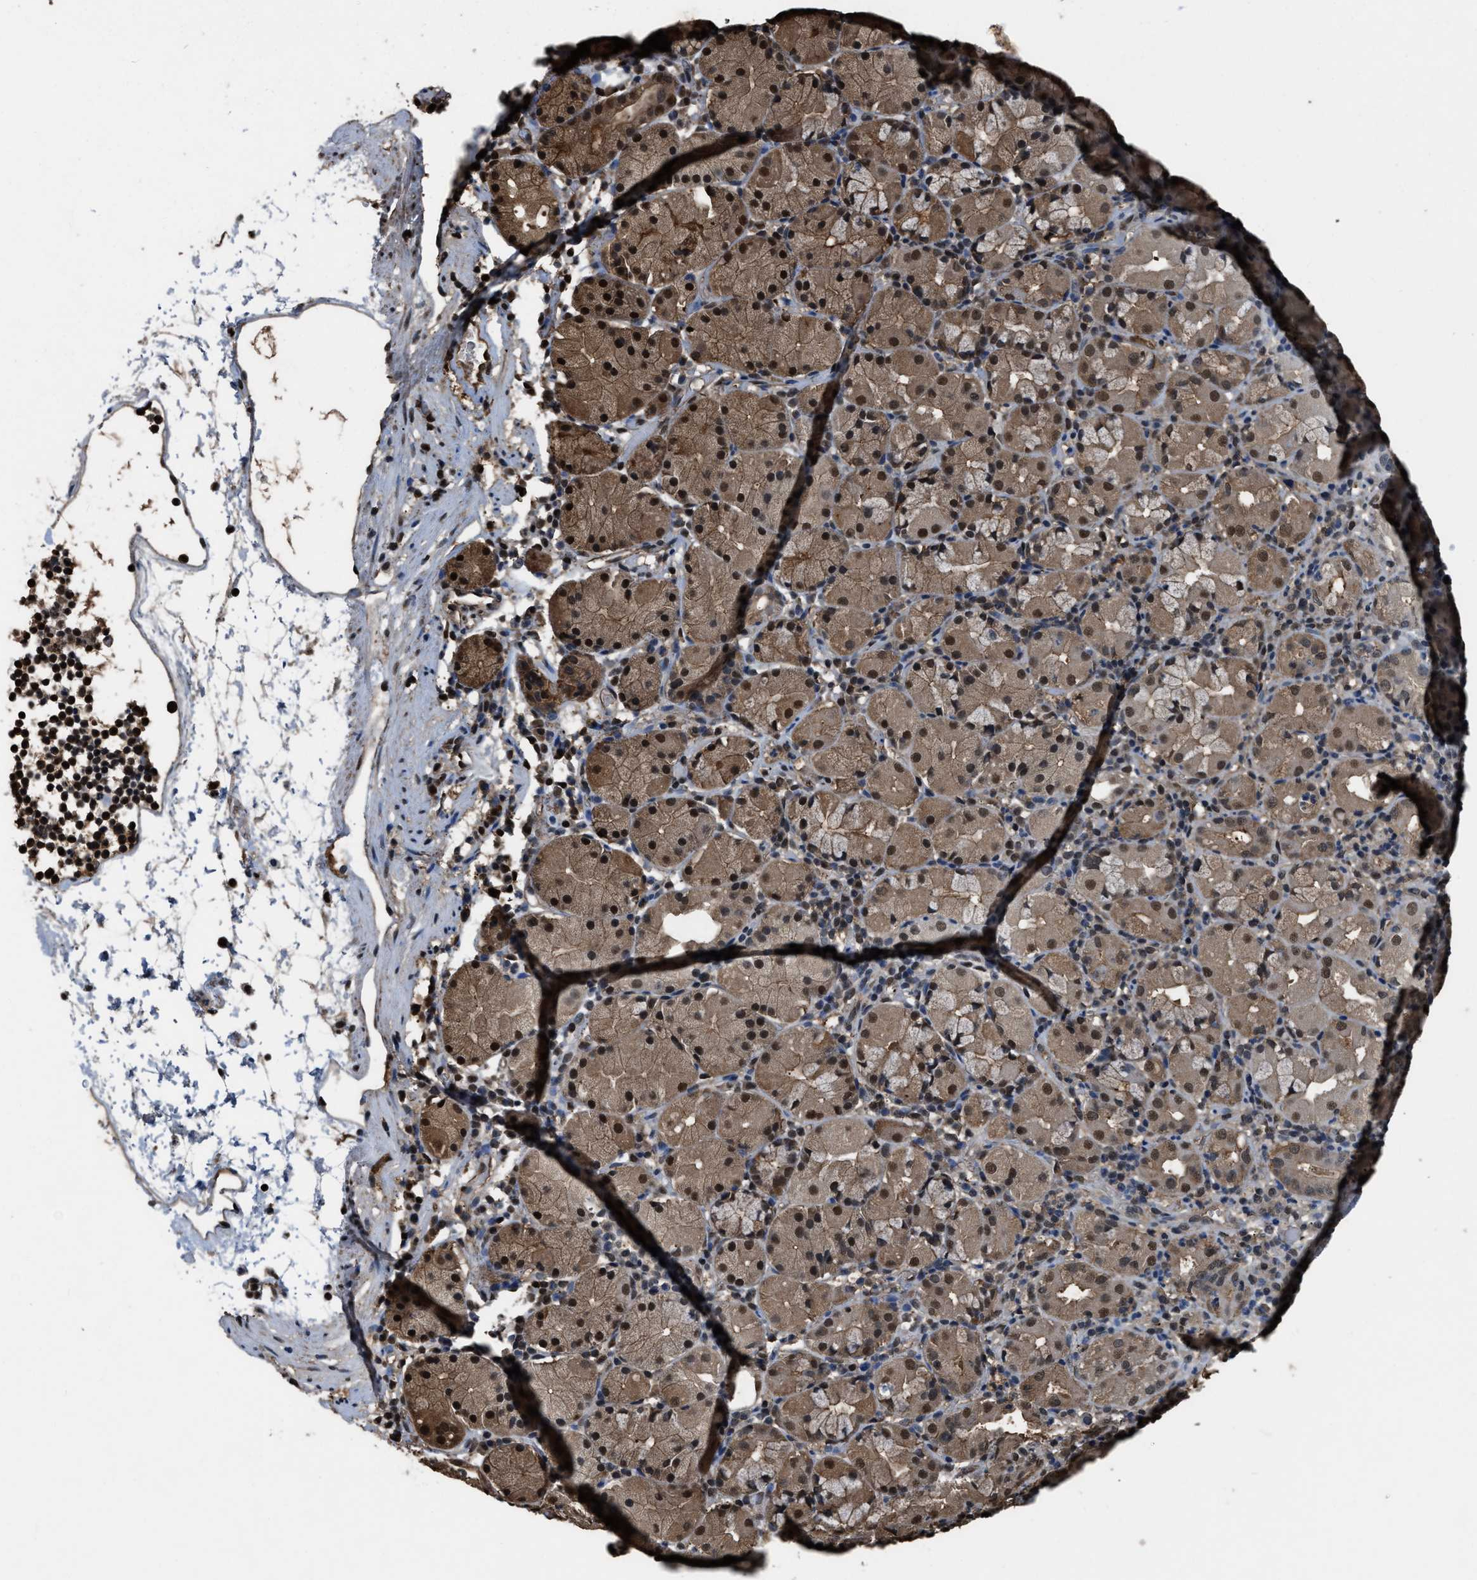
{"staining": {"intensity": "strong", "quantity": ">75%", "location": "cytoplasmic/membranous,nuclear"}, "tissue": "stomach", "cell_type": "Glandular cells", "image_type": "normal", "snomed": [{"axis": "morphology", "description": "Normal tissue, NOS"}, {"axis": "topography", "description": "Stomach"}, {"axis": "topography", "description": "Stomach, lower"}], "caption": "Benign stomach reveals strong cytoplasmic/membranous,nuclear positivity in approximately >75% of glandular cells, visualized by immunohistochemistry. The protein is shown in brown color, while the nuclei are stained blue.", "gene": "FNTA", "patient": {"sex": "female", "age": 75}}